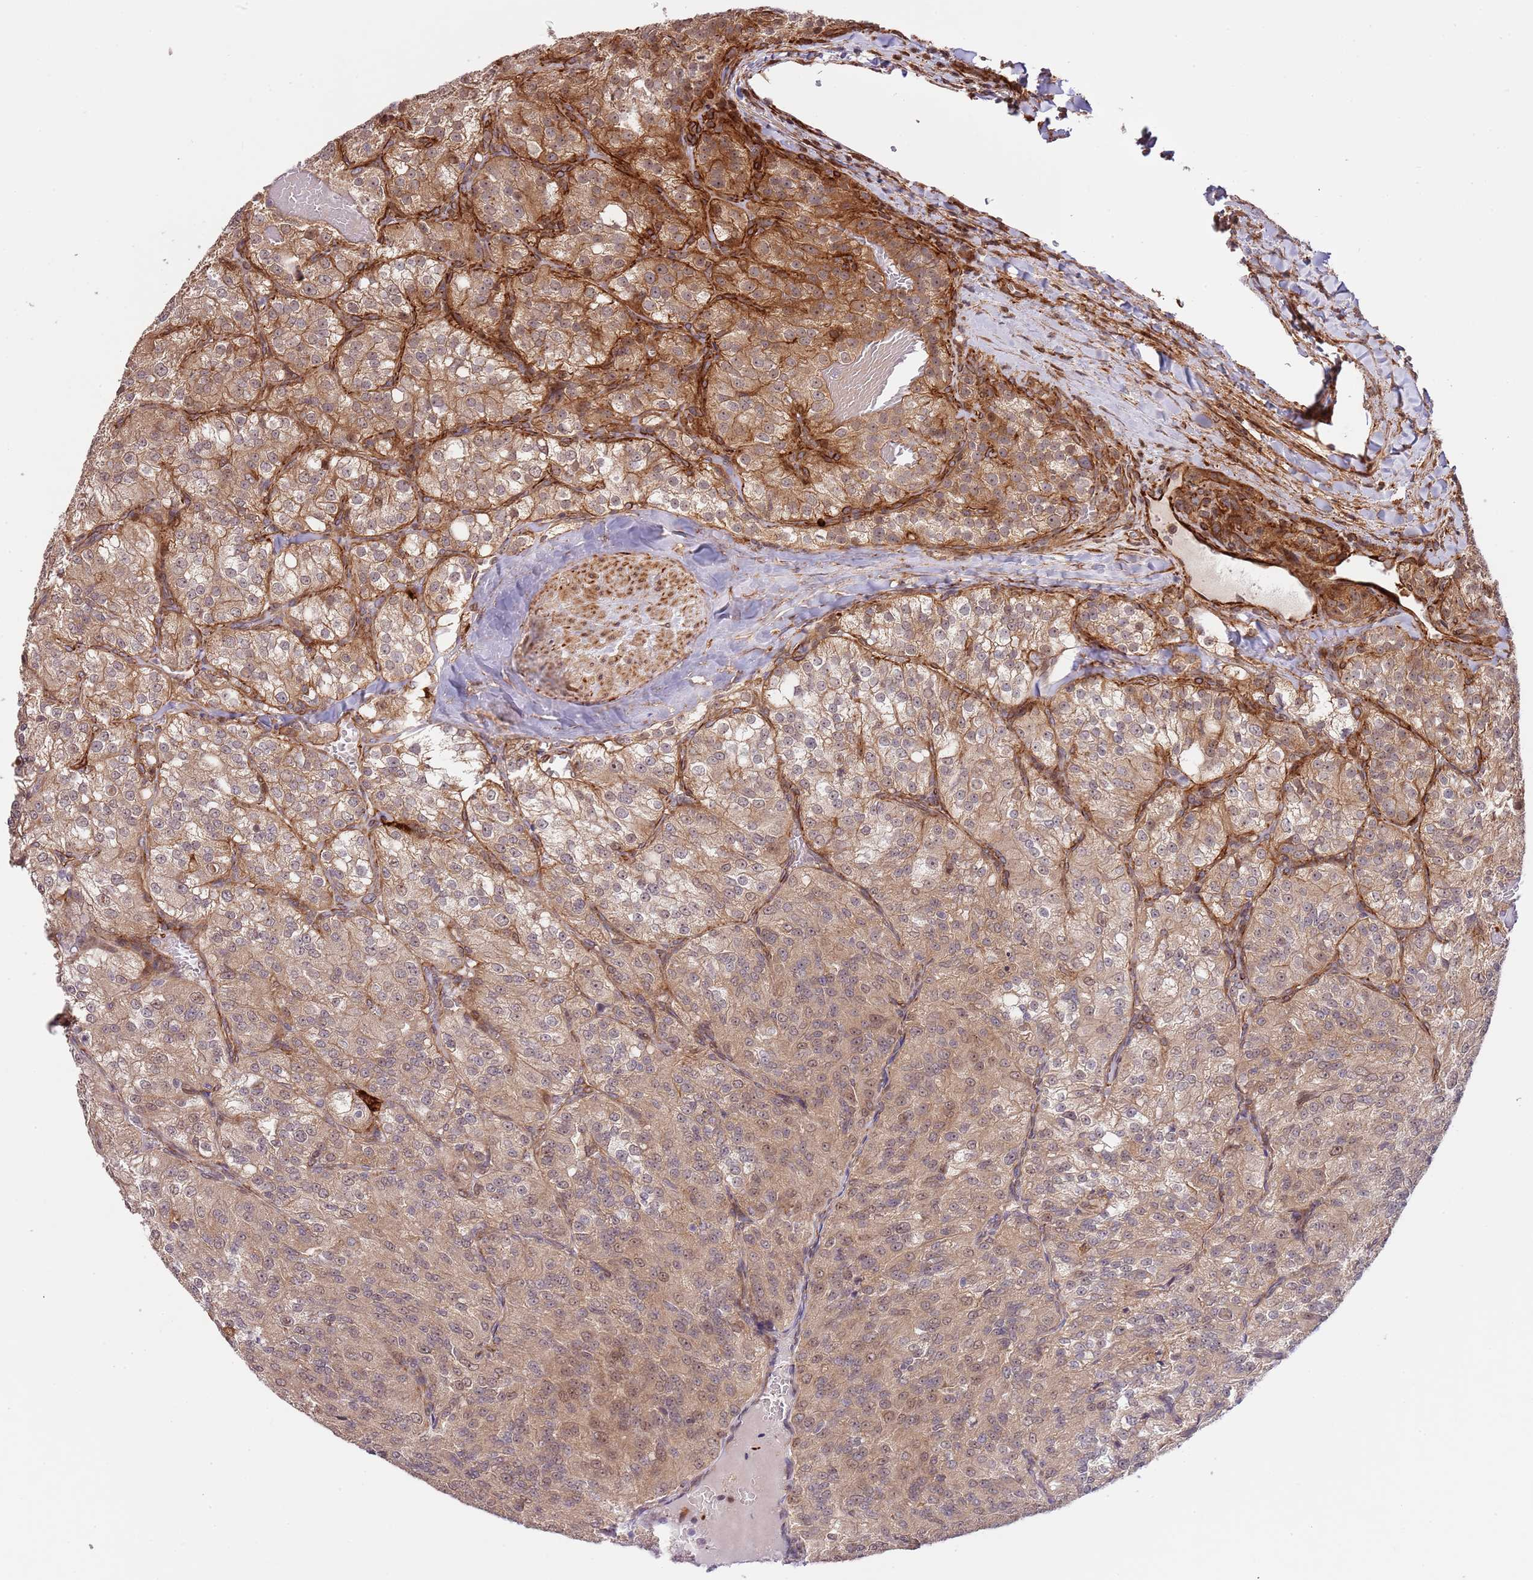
{"staining": {"intensity": "weak", "quantity": ">75%", "location": "cytoplasmic/membranous,nuclear"}, "tissue": "renal cancer", "cell_type": "Tumor cells", "image_type": "cancer", "snomed": [{"axis": "morphology", "description": "Adenocarcinoma, NOS"}, {"axis": "topography", "description": "Kidney"}], "caption": "Protein staining displays weak cytoplasmic/membranous and nuclear positivity in approximately >75% of tumor cells in renal cancer (adenocarcinoma).", "gene": "NEK3", "patient": {"sex": "female", "age": 63}}